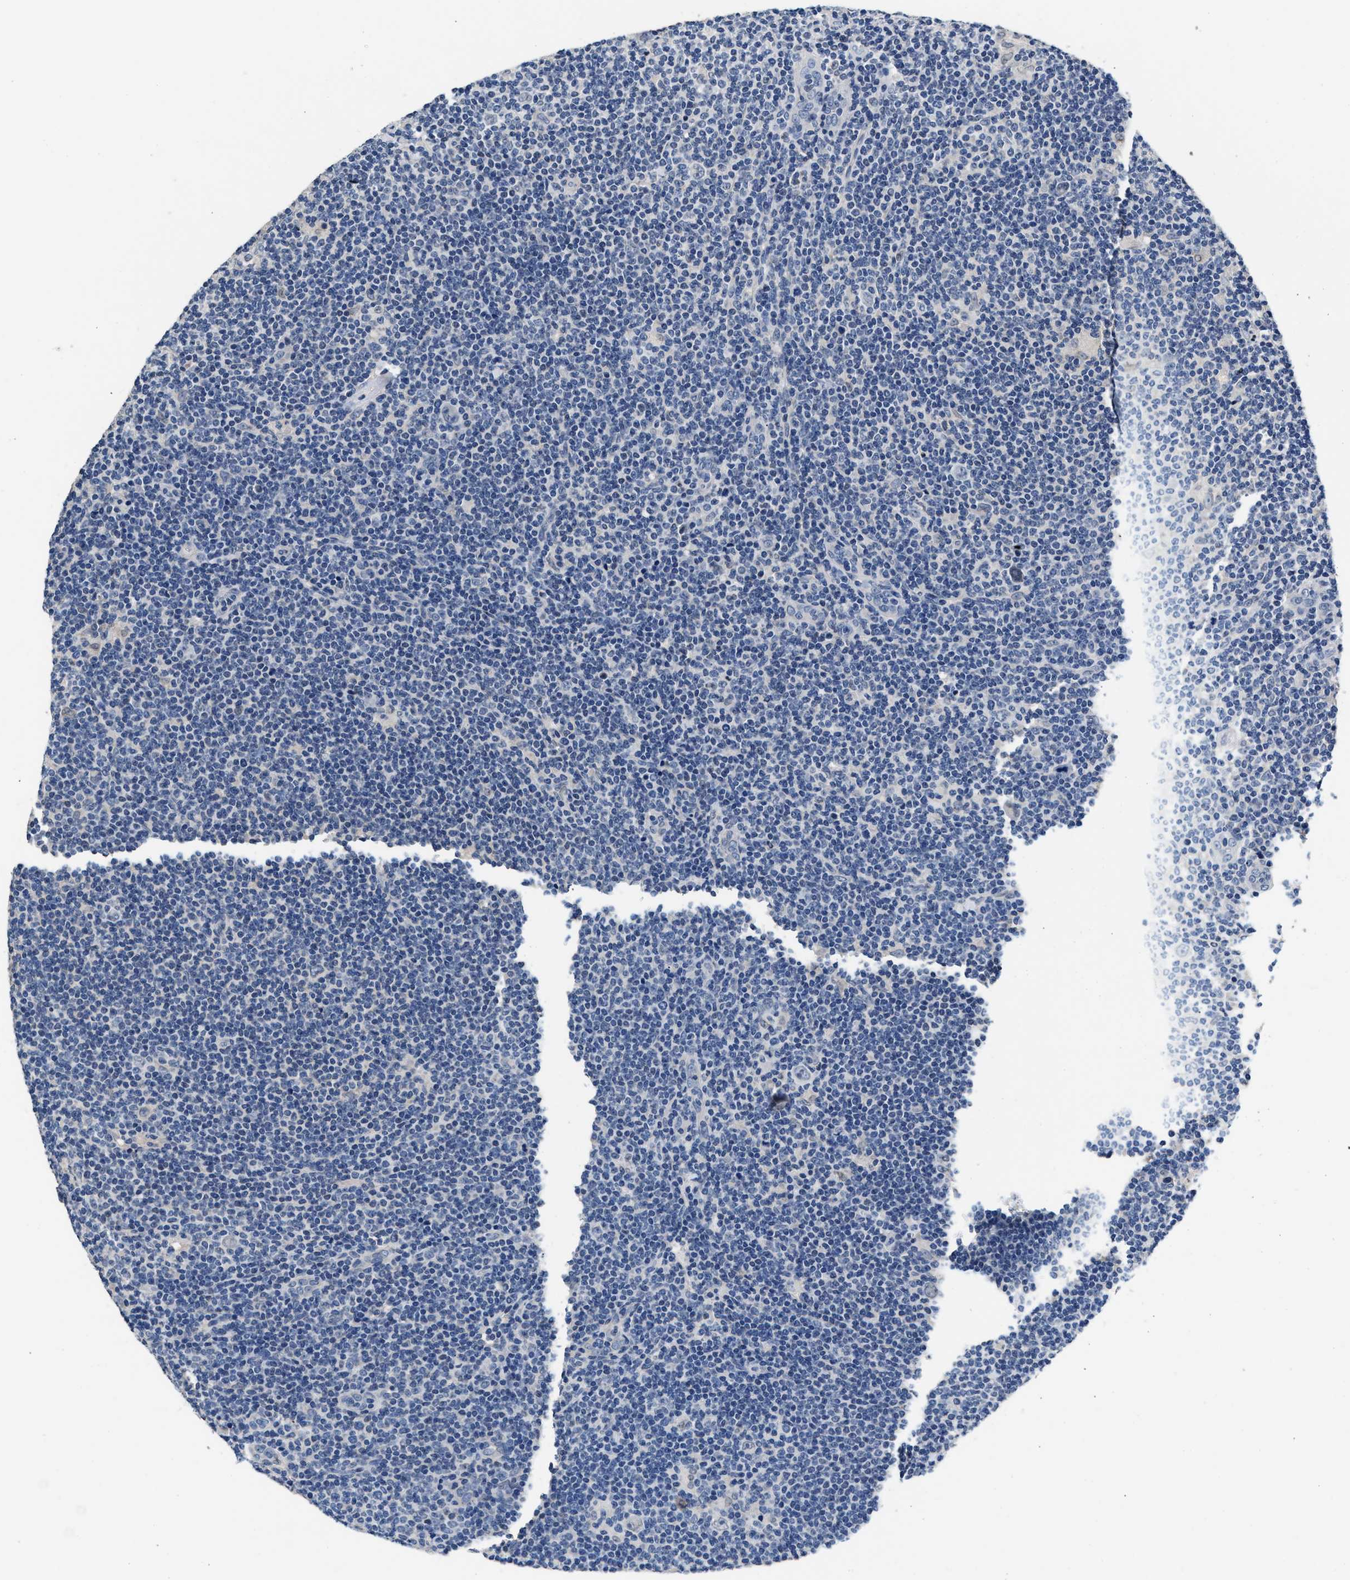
{"staining": {"intensity": "negative", "quantity": "none", "location": "none"}, "tissue": "lymphoma", "cell_type": "Tumor cells", "image_type": "cancer", "snomed": [{"axis": "morphology", "description": "Hodgkin's disease, NOS"}, {"axis": "topography", "description": "Lymph node"}], "caption": "There is no significant expression in tumor cells of lymphoma.", "gene": "MYH3", "patient": {"sex": "female", "age": 57}}